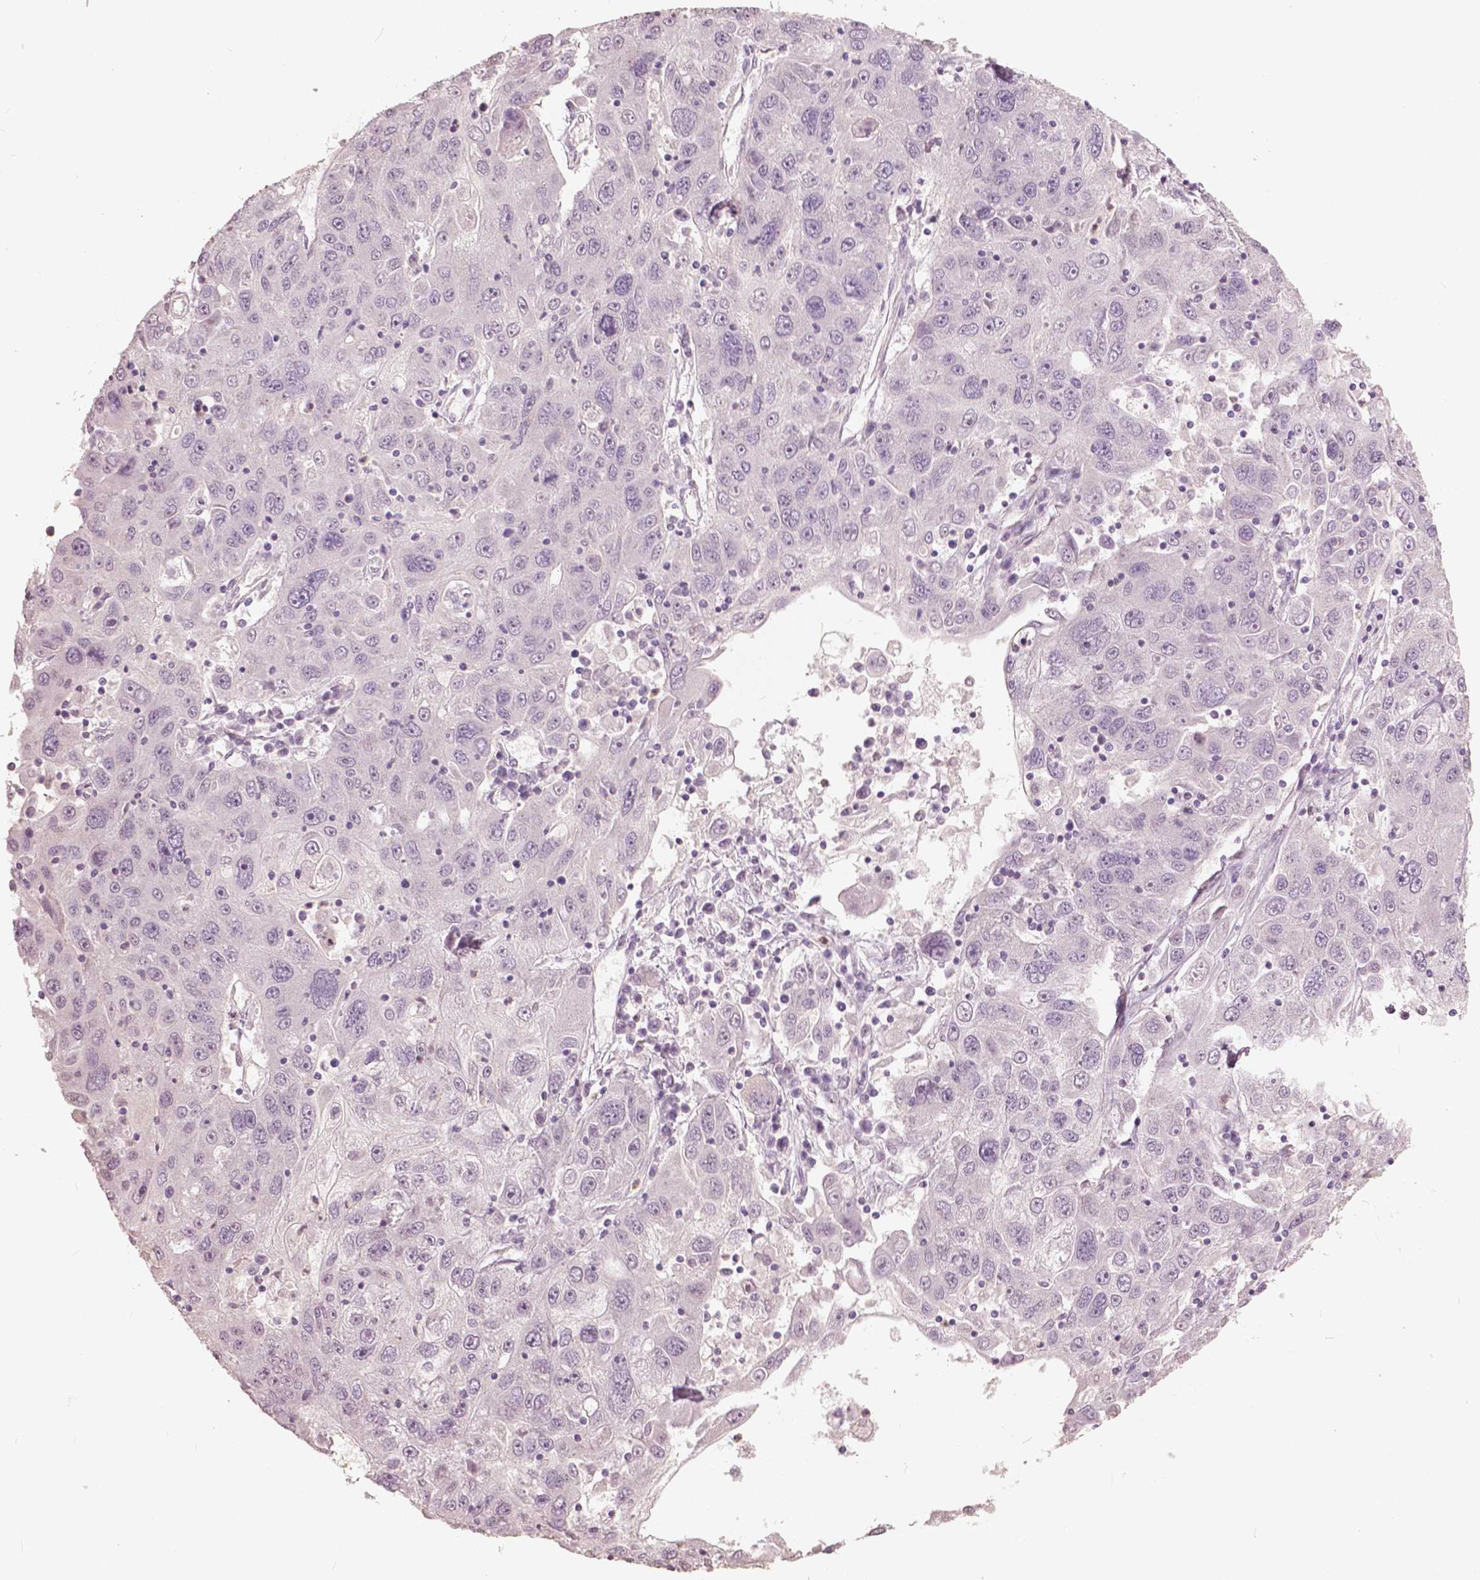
{"staining": {"intensity": "negative", "quantity": "none", "location": "none"}, "tissue": "stomach cancer", "cell_type": "Tumor cells", "image_type": "cancer", "snomed": [{"axis": "morphology", "description": "Adenocarcinoma, NOS"}, {"axis": "topography", "description": "Stomach"}], "caption": "DAB immunohistochemical staining of stomach cancer reveals no significant positivity in tumor cells.", "gene": "NANOG", "patient": {"sex": "male", "age": 56}}